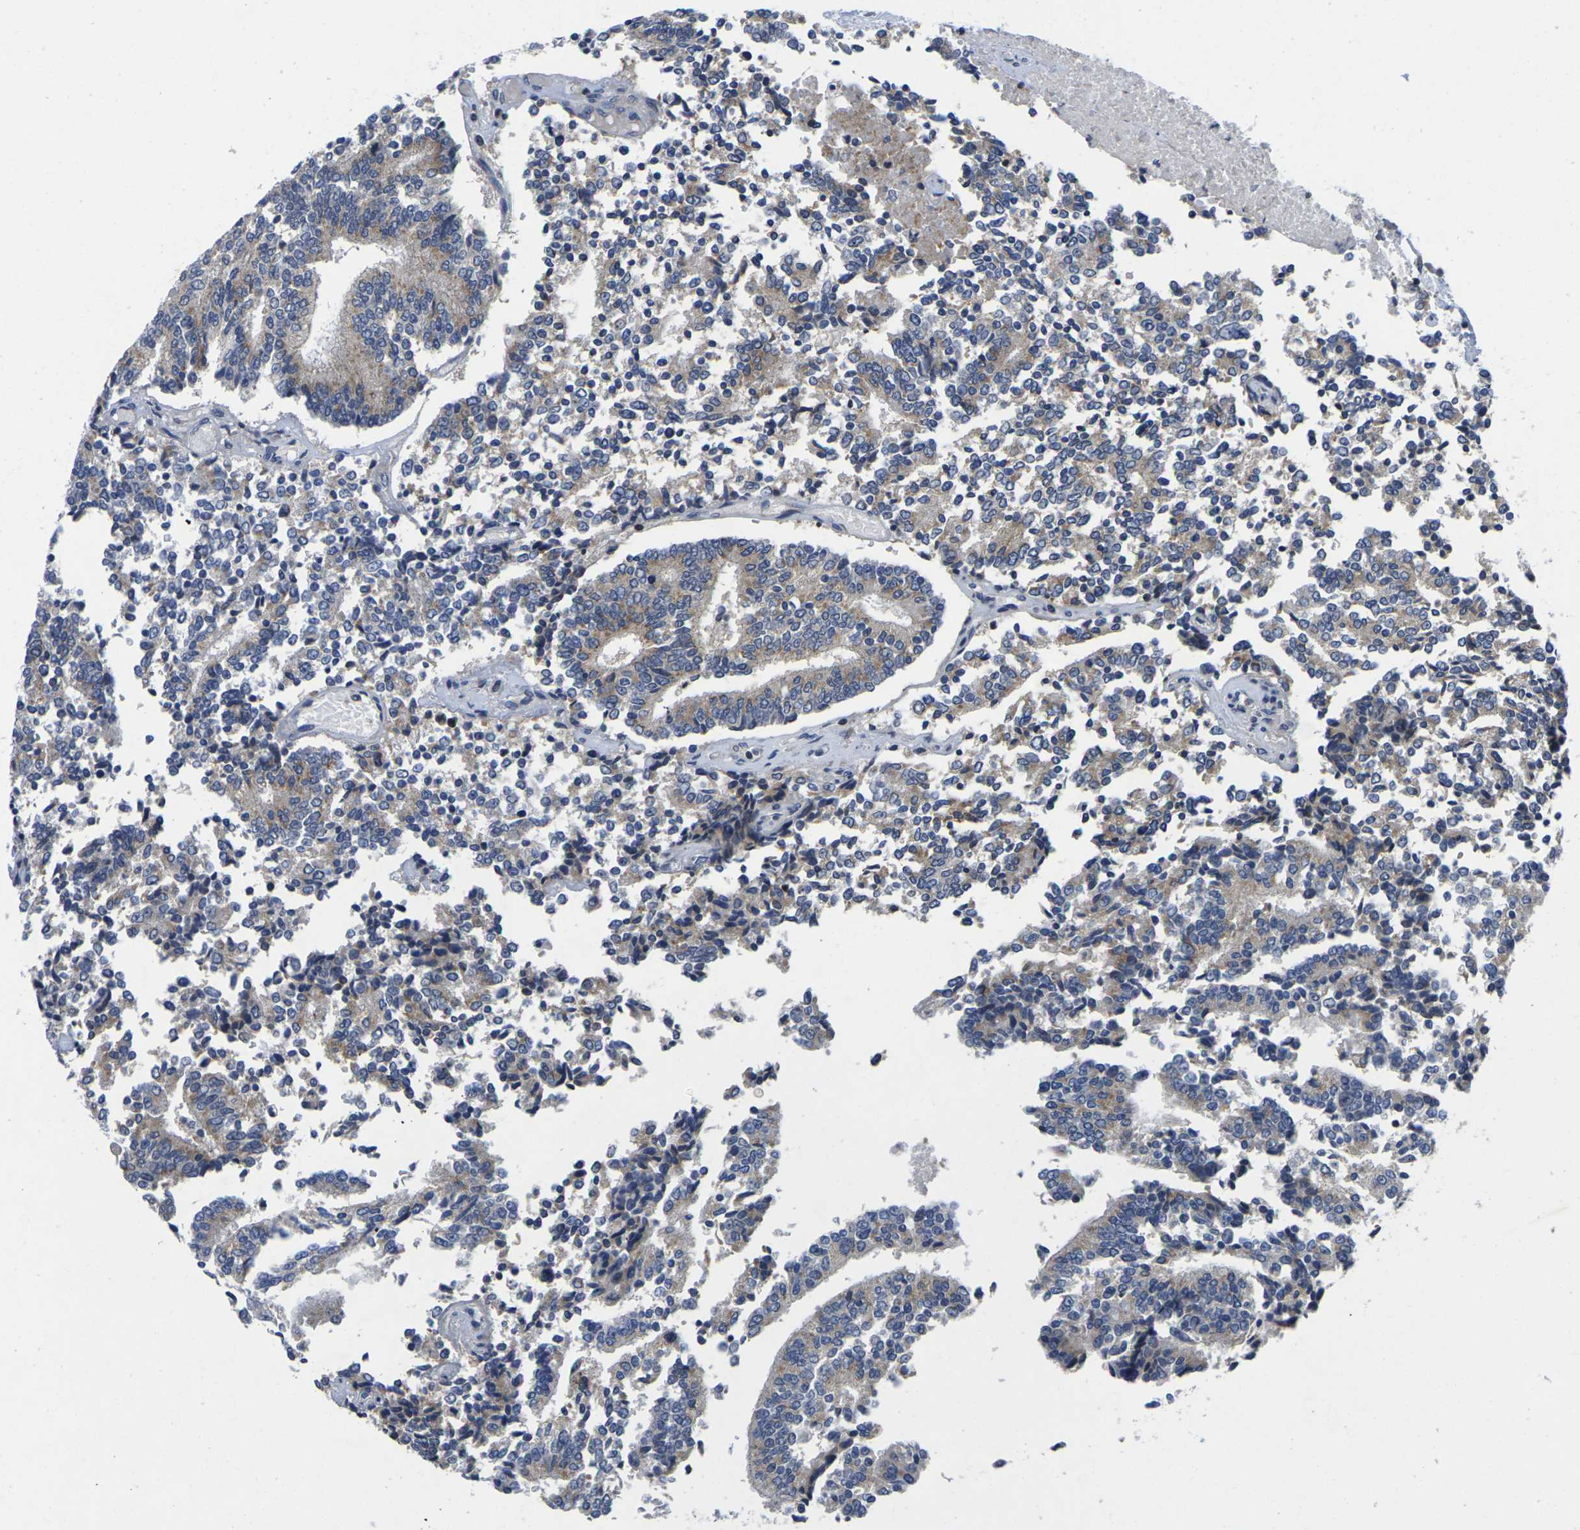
{"staining": {"intensity": "moderate", "quantity": "<25%", "location": "cytoplasmic/membranous"}, "tissue": "prostate cancer", "cell_type": "Tumor cells", "image_type": "cancer", "snomed": [{"axis": "morphology", "description": "Normal tissue, NOS"}, {"axis": "morphology", "description": "Adenocarcinoma, High grade"}, {"axis": "topography", "description": "Prostate"}, {"axis": "topography", "description": "Seminal veicle"}], "caption": "A low amount of moderate cytoplasmic/membranous expression is appreciated in about <25% of tumor cells in prostate cancer tissue.", "gene": "IKZF1", "patient": {"sex": "male", "age": 55}}